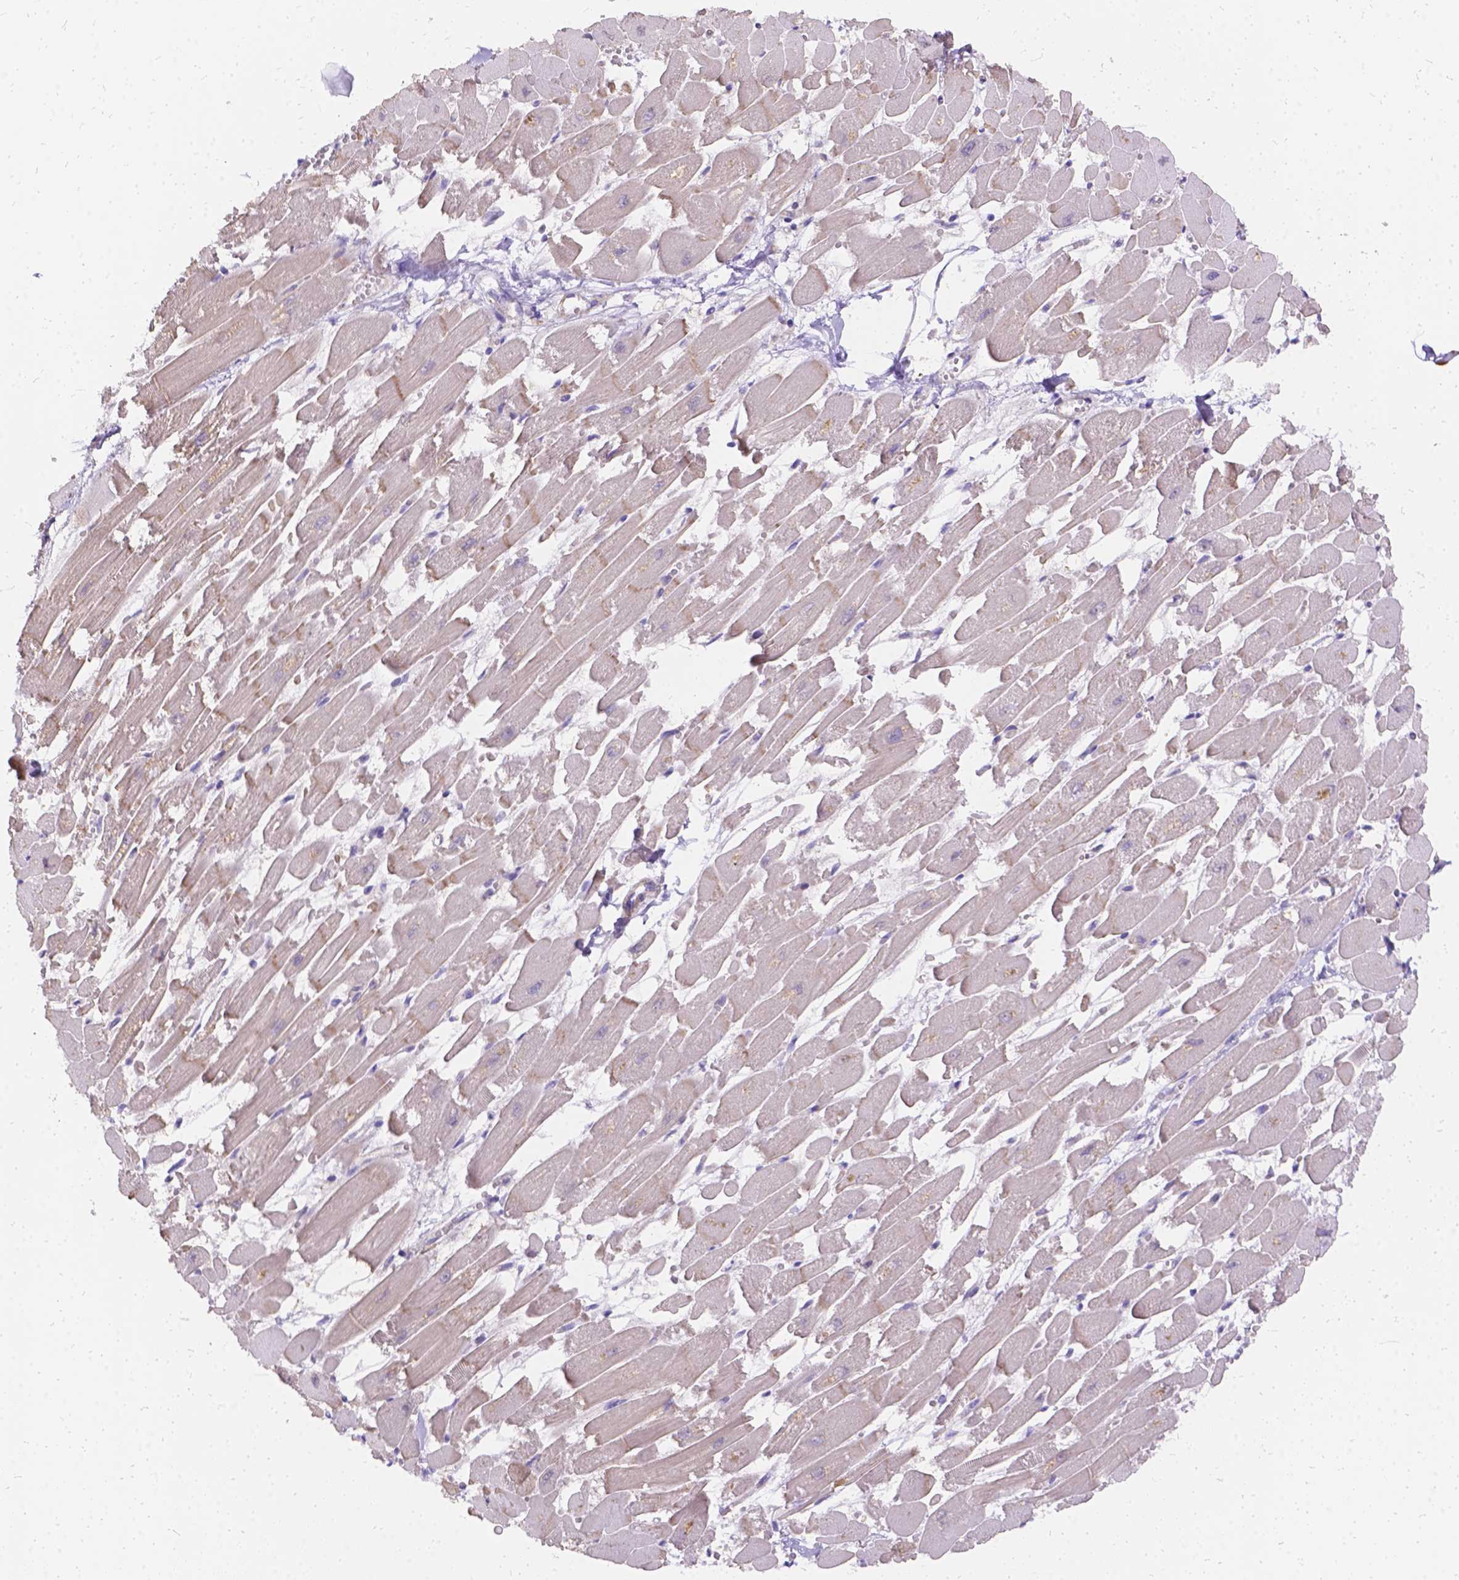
{"staining": {"intensity": "weak", "quantity": "<25%", "location": "cytoplasmic/membranous"}, "tissue": "heart muscle", "cell_type": "Cardiomyocytes", "image_type": "normal", "snomed": [{"axis": "morphology", "description": "Normal tissue, NOS"}, {"axis": "topography", "description": "Heart"}], "caption": "DAB (3,3'-diaminobenzidine) immunohistochemical staining of benign human heart muscle demonstrates no significant expression in cardiomyocytes. (Stains: DAB (3,3'-diaminobenzidine) immunohistochemistry with hematoxylin counter stain, Microscopy: brightfield microscopy at high magnification).", "gene": "PALS1", "patient": {"sex": "female", "age": 52}}